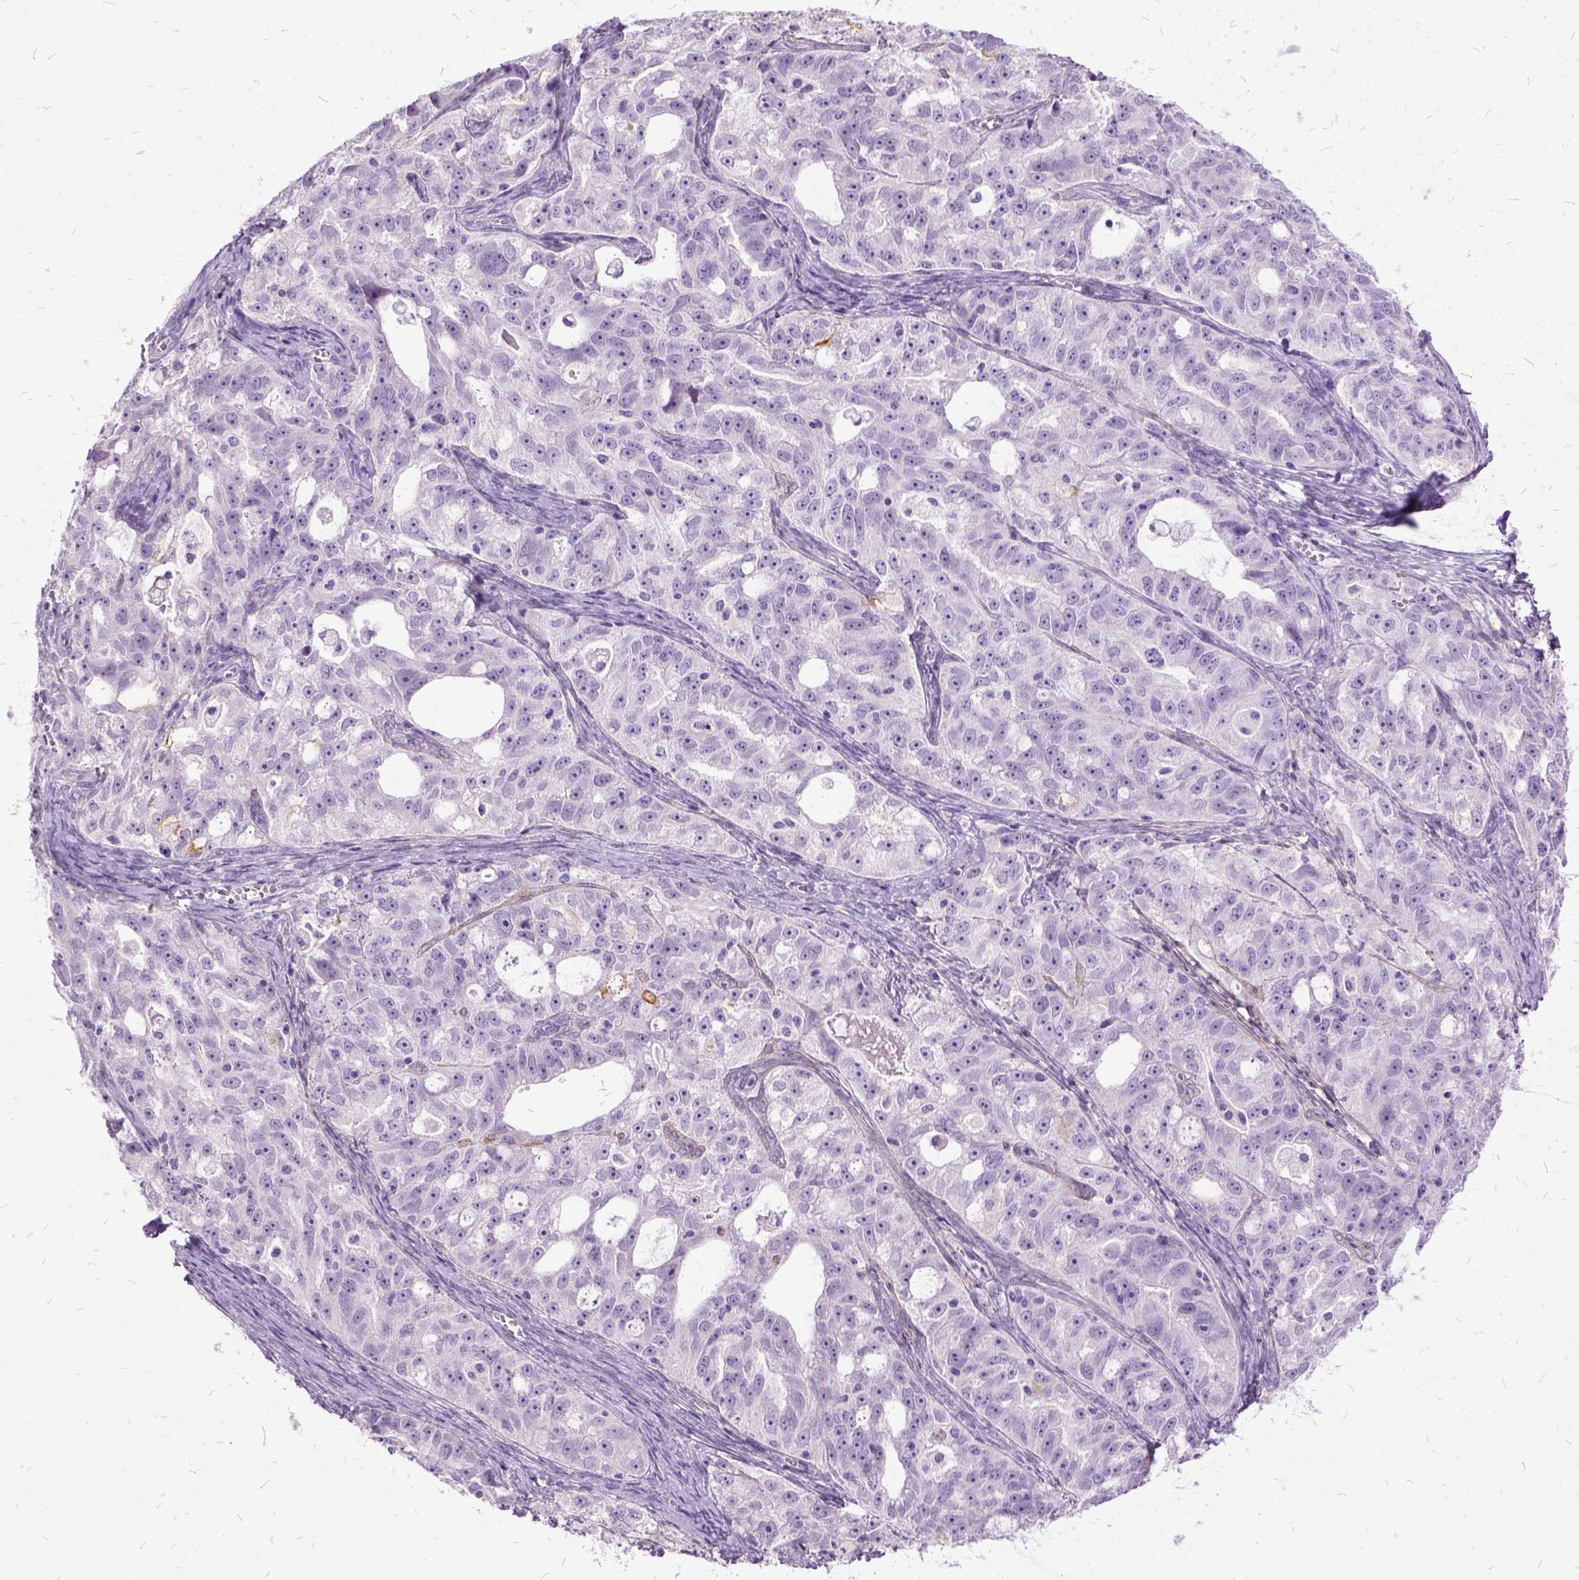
{"staining": {"intensity": "negative", "quantity": "none", "location": "none"}, "tissue": "ovarian cancer", "cell_type": "Tumor cells", "image_type": "cancer", "snomed": [{"axis": "morphology", "description": "Cystadenocarcinoma, serous, NOS"}, {"axis": "topography", "description": "Ovary"}], "caption": "IHC of ovarian cancer demonstrates no positivity in tumor cells.", "gene": "MME", "patient": {"sex": "female", "age": 51}}